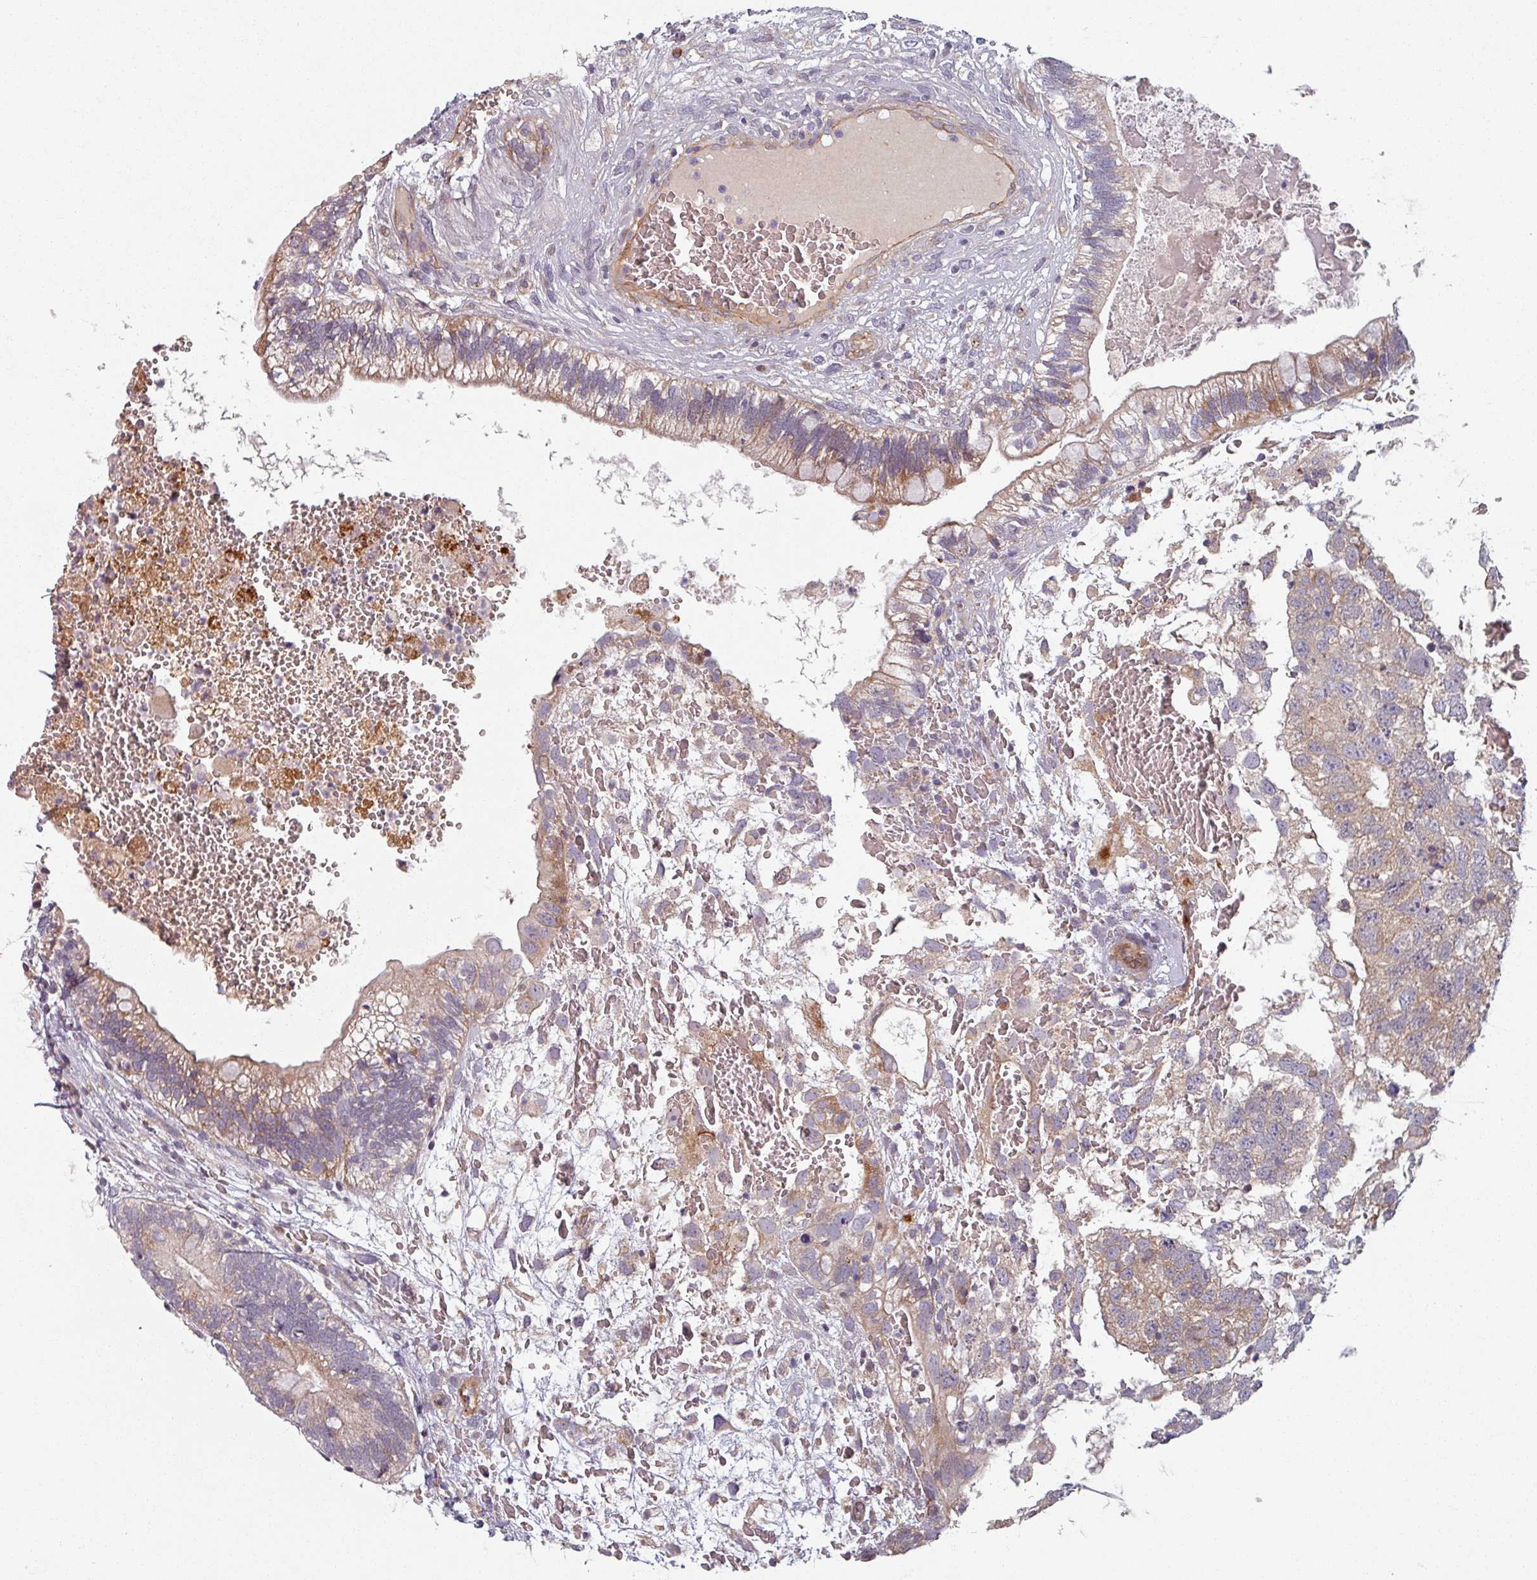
{"staining": {"intensity": "weak", "quantity": "25%-75%", "location": "cytoplasmic/membranous"}, "tissue": "testis cancer", "cell_type": "Tumor cells", "image_type": "cancer", "snomed": [{"axis": "morphology", "description": "Seminoma, NOS"}, {"axis": "morphology", "description": "Carcinoma, Embryonal, NOS"}, {"axis": "topography", "description": "Testis"}], "caption": "Brown immunohistochemical staining in human seminoma (testis) exhibits weak cytoplasmic/membranous staining in about 25%-75% of tumor cells. (brown staining indicates protein expression, while blue staining denotes nuclei).", "gene": "C4BPB", "patient": {"sex": "male", "age": 29}}